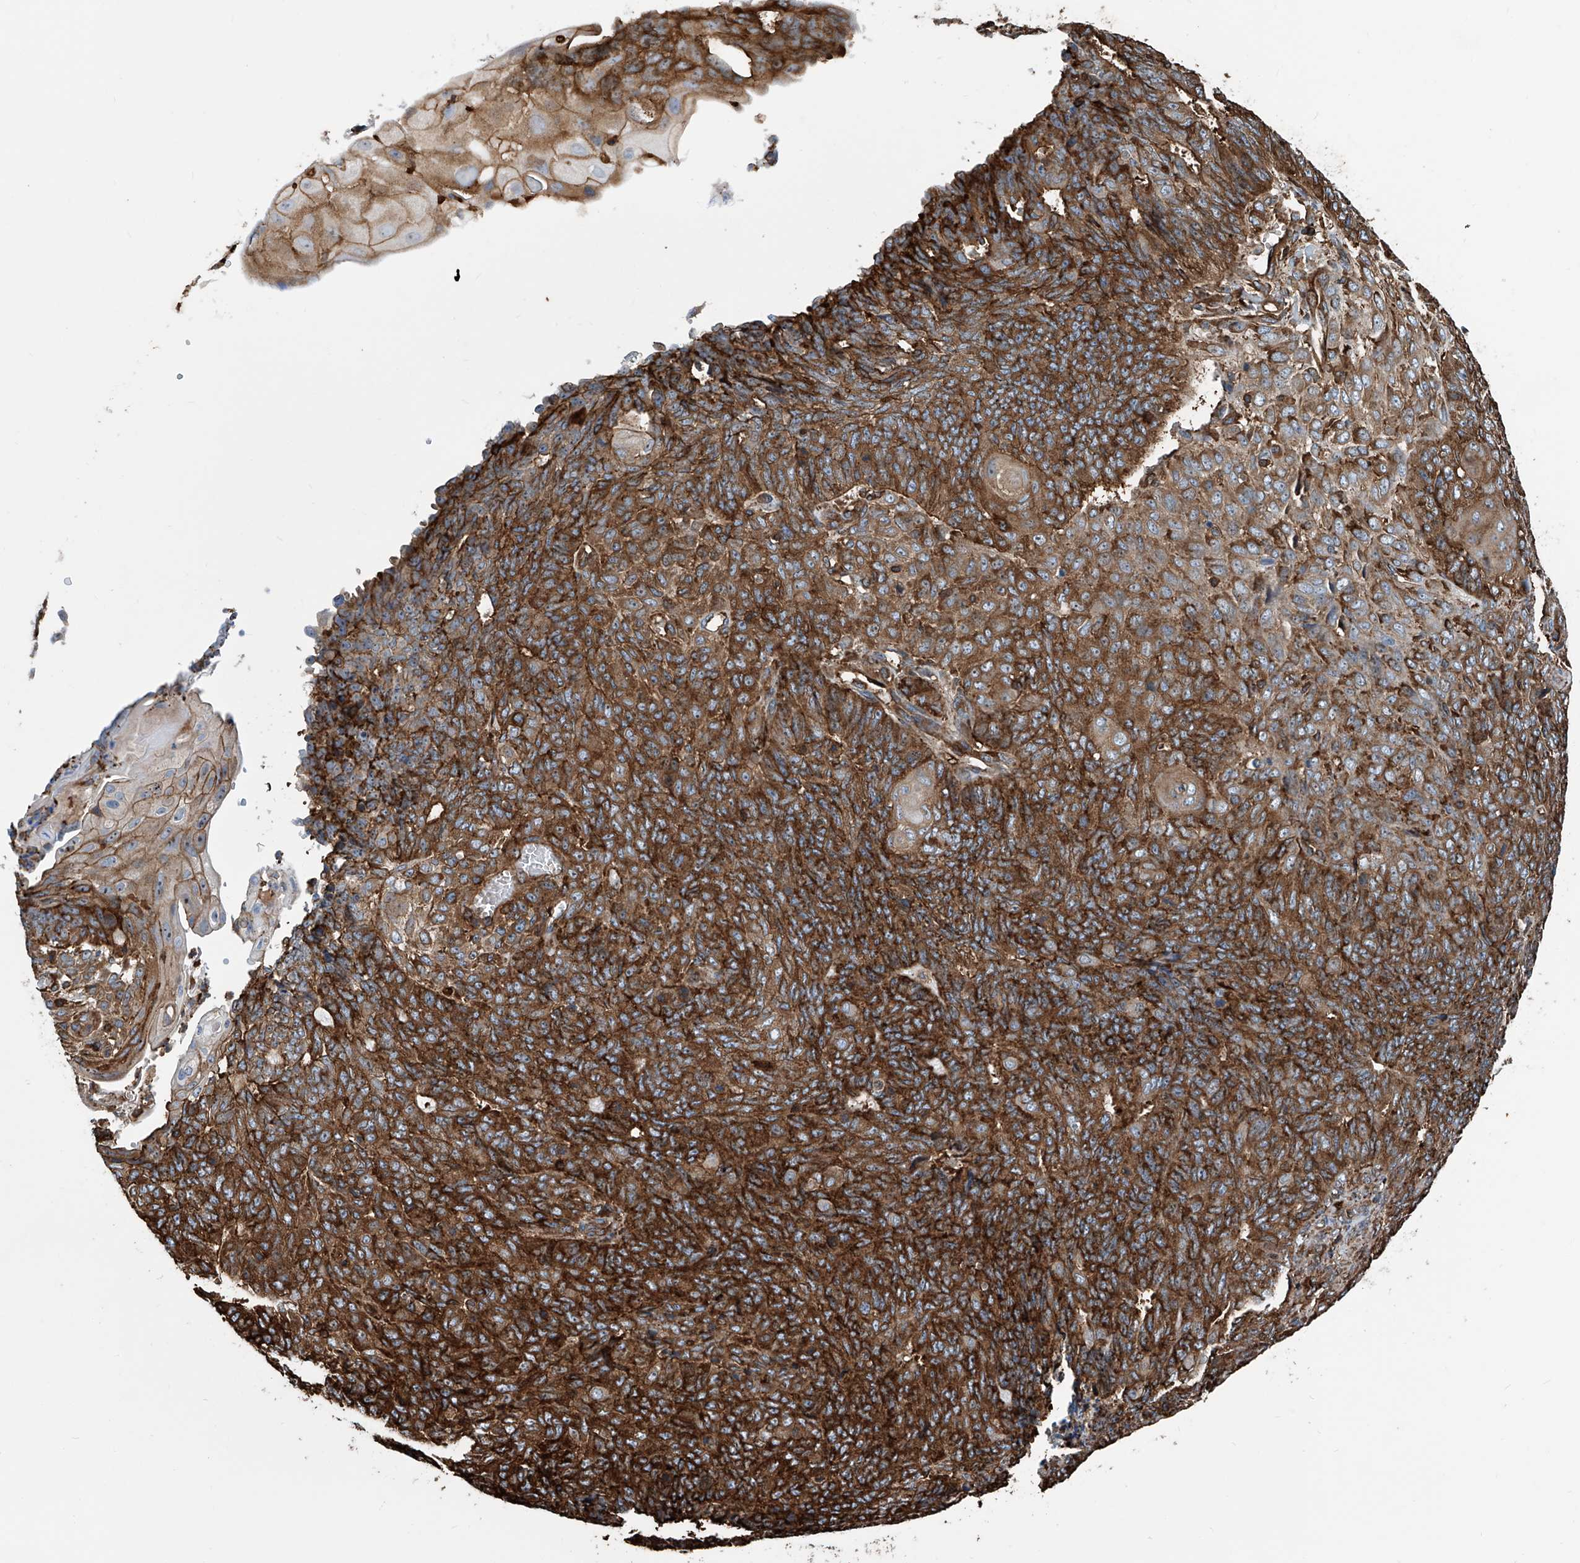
{"staining": {"intensity": "moderate", "quantity": ">75%", "location": "cytoplasmic/membranous"}, "tissue": "endometrial cancer", "cell_type": "Tumor cells", "image_type": "cancer", "snomed": [{"axis": "morphology", "description": "Adenocarcinoma, NOS"}, {"axis": "topography", "description": "Endometrium"}], "caption": "A histopathology image showing moderate cytoplasmic/membranous staining in about >75% of tumor cells in endometrial cancer, as visualized by brown immunohistochemical staining.", "gene": "ZNF484", "patient": {"sex": "female", "age": 32}}